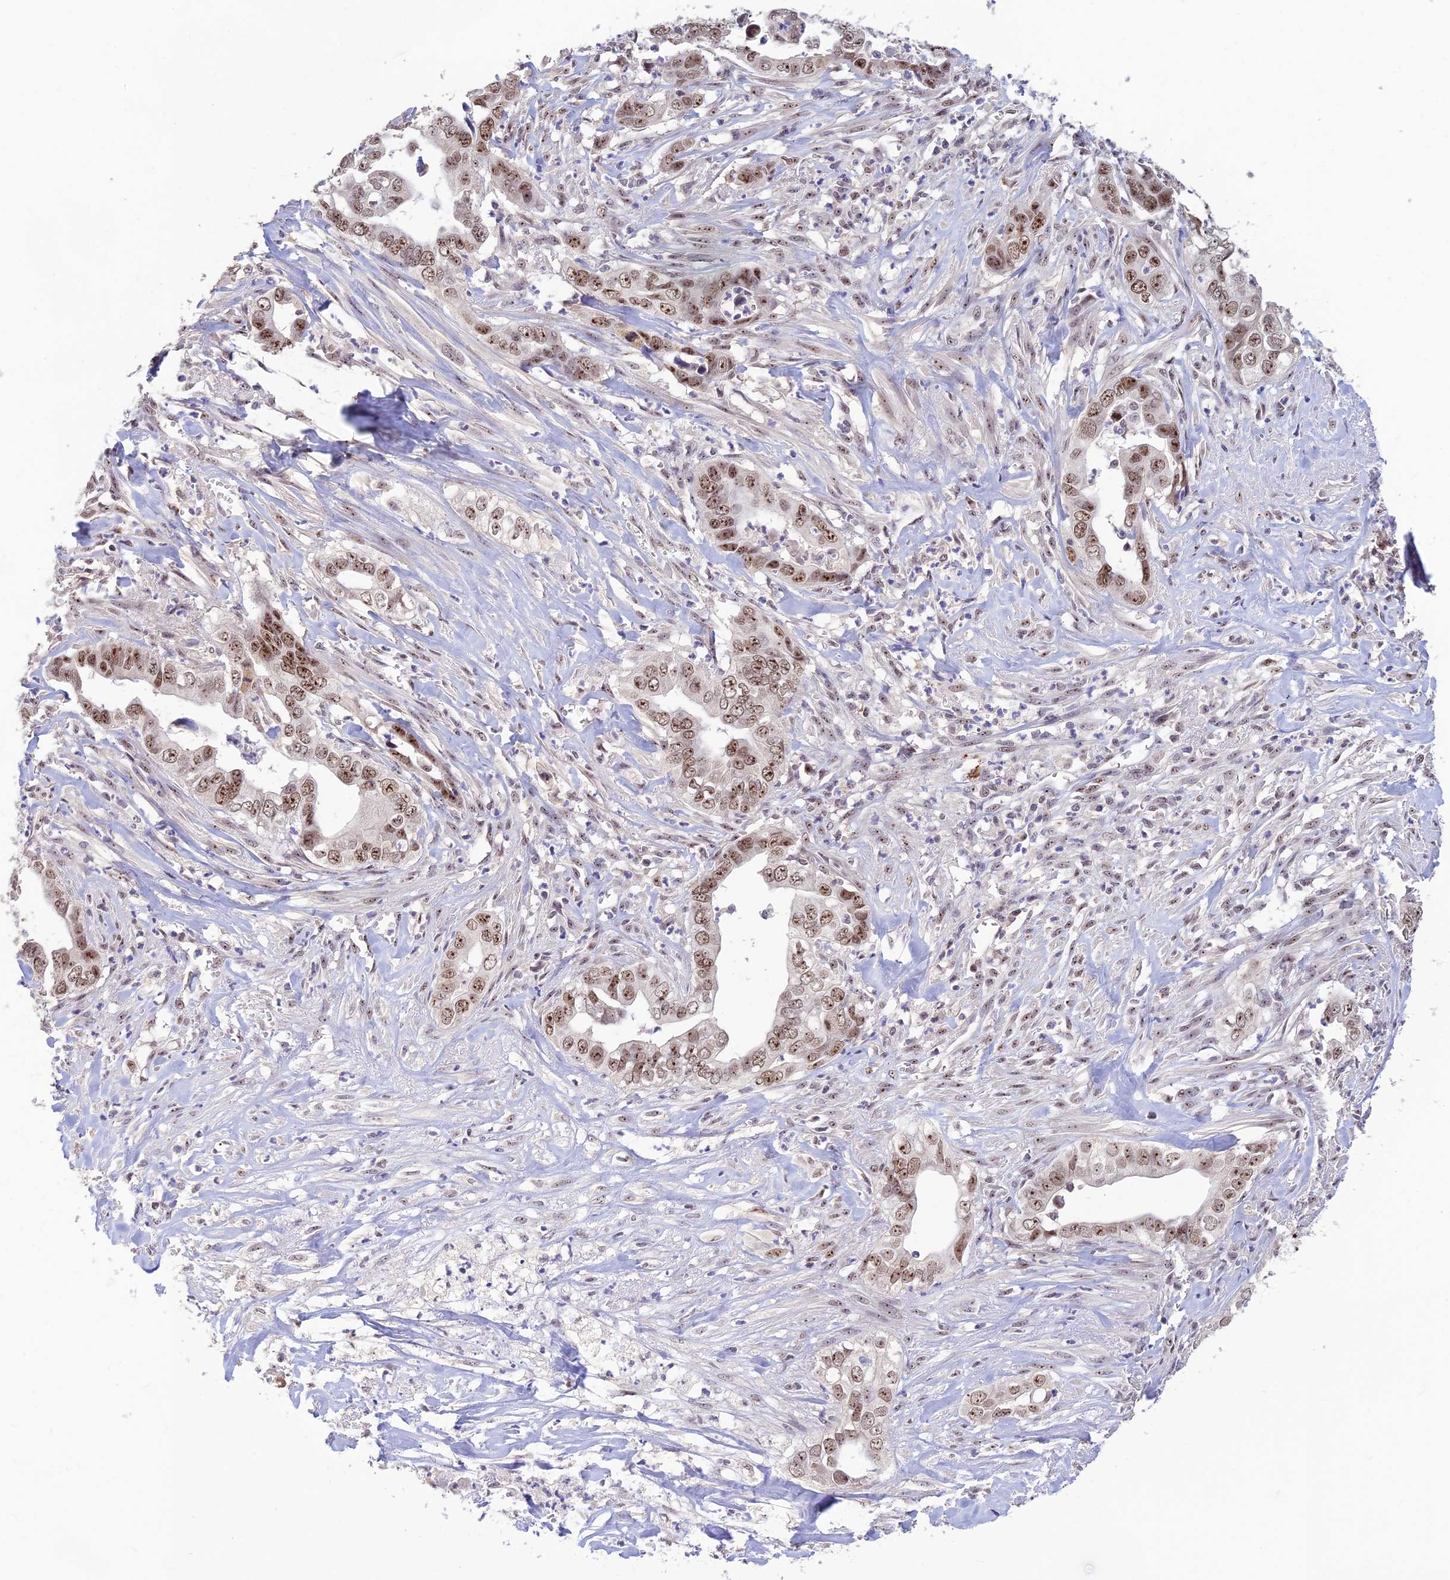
{"staining": {"intensity": "moderate", "quantity": ">75%", "location": "nuclear"}, "tissue": "liver cancer", "cell_type": "Tumor cells", "image_type": "cancer", "snomed": [{"axis": "morphology", "description": "Cholangiocarcinoma"}, {"axis": "topography", "description": "Liver"}], "caption": "A brown stain labels moderate nuclear positivity of a protein in liver cholangiocarcinoma tumor cells. The protein of interest is stained brown, and the nuclei are stained in blue (DAB (3,3'-diaminobenzidine) IHC with brightfield microscopy, high magnification).", "gene": "POLR1G", "patient": {"sex": "female", "age": 79}}